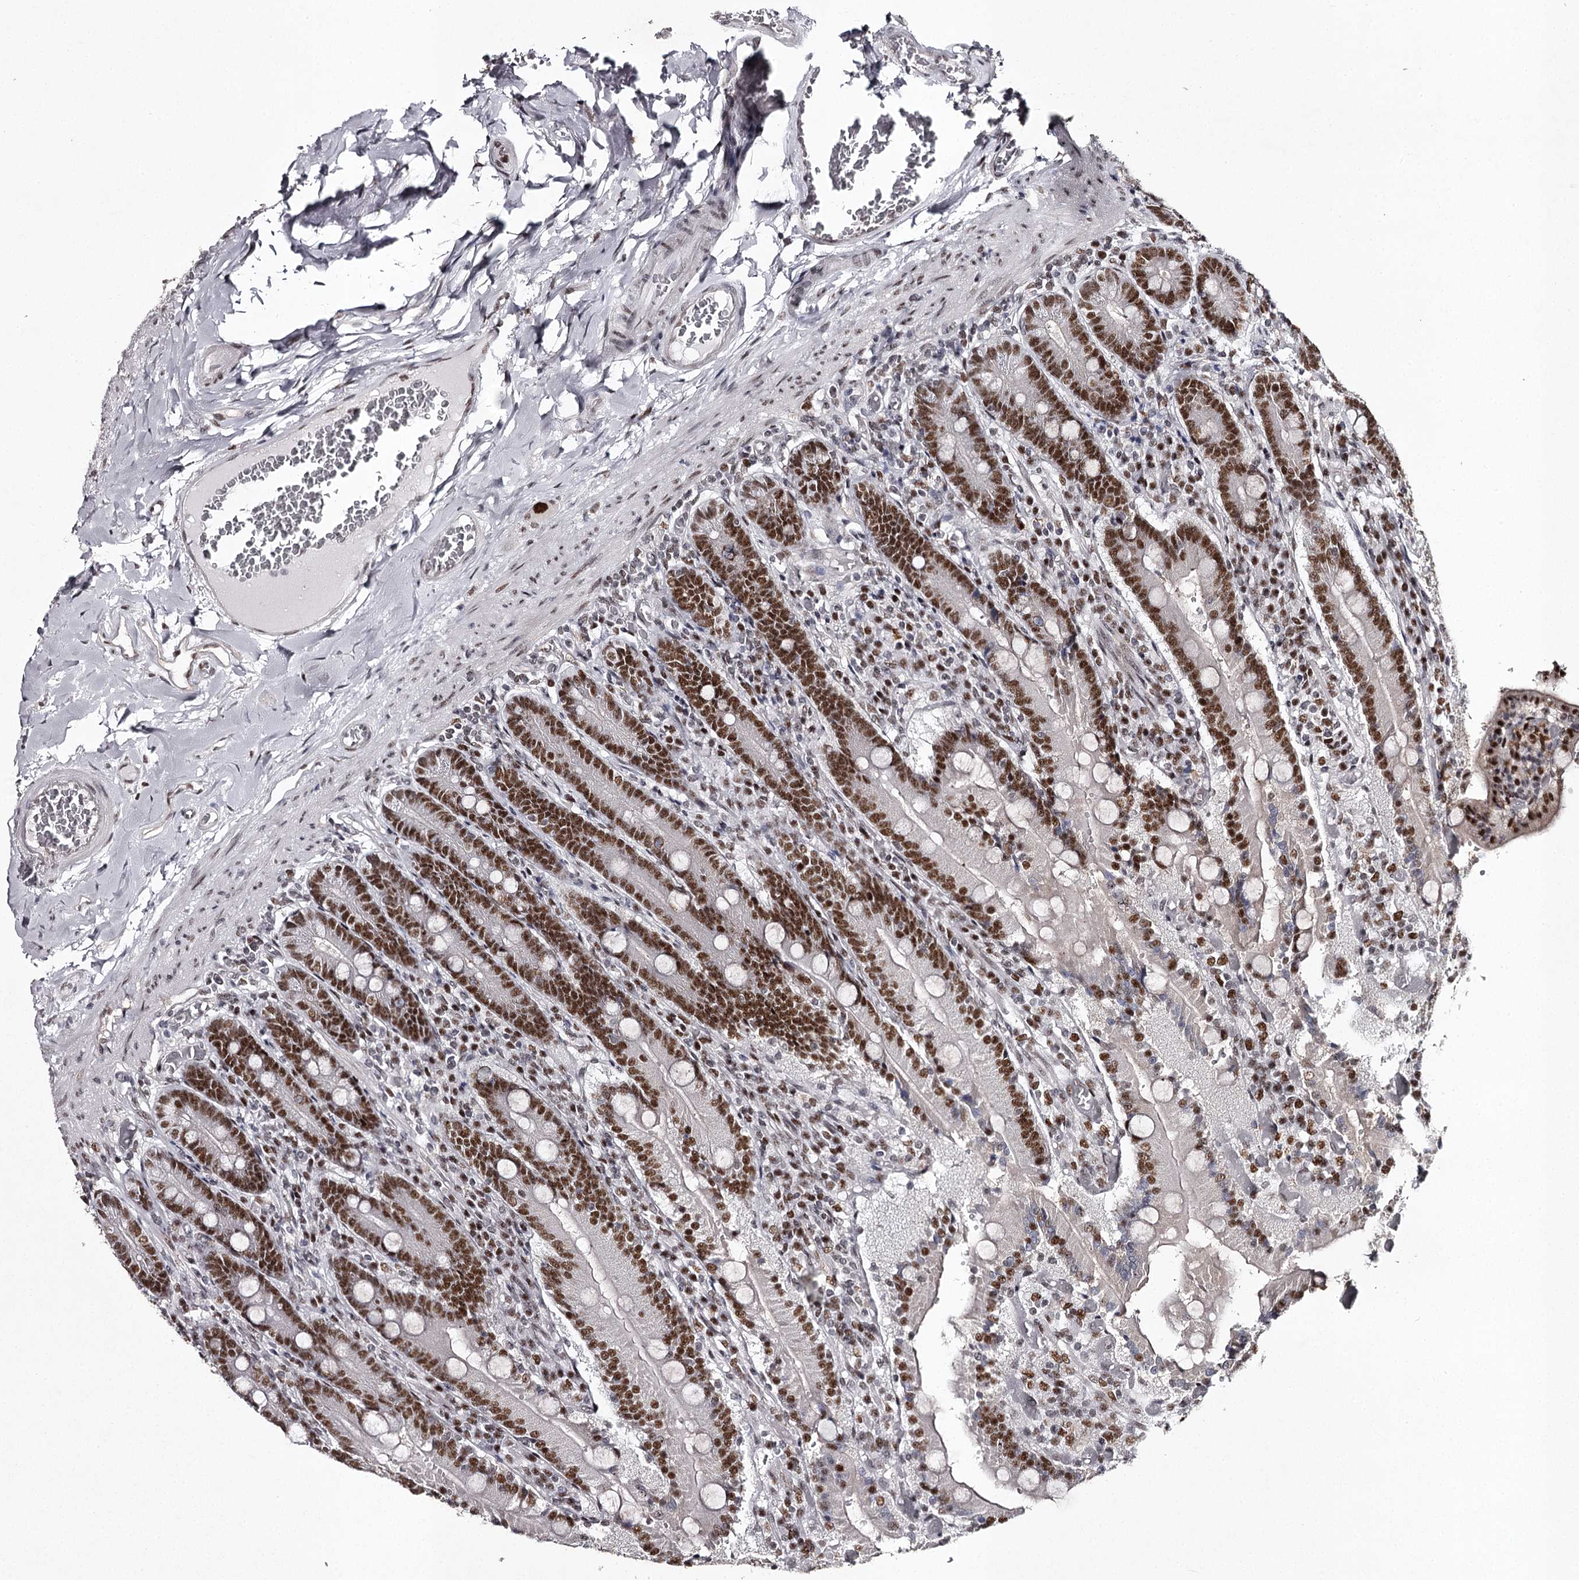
{"staining": {"intensity": "strong", "quantity": ">75%", "location": "nuclear"}, "tissue": "duodenum", "cell_type": "Glandular cells", "image_type": "normal", "snomed": [{"axis": "morphology", "description": "Normal tissue, NOS"}, {"axis": "topography", "description": "Duodenum"}], "caption": "A high amount of strong nuclear expression is seen in about >75% of glandular cells in normal duodenum.", "gene": "PSPC1", "patient": {"sex": "female", "age": 62}}